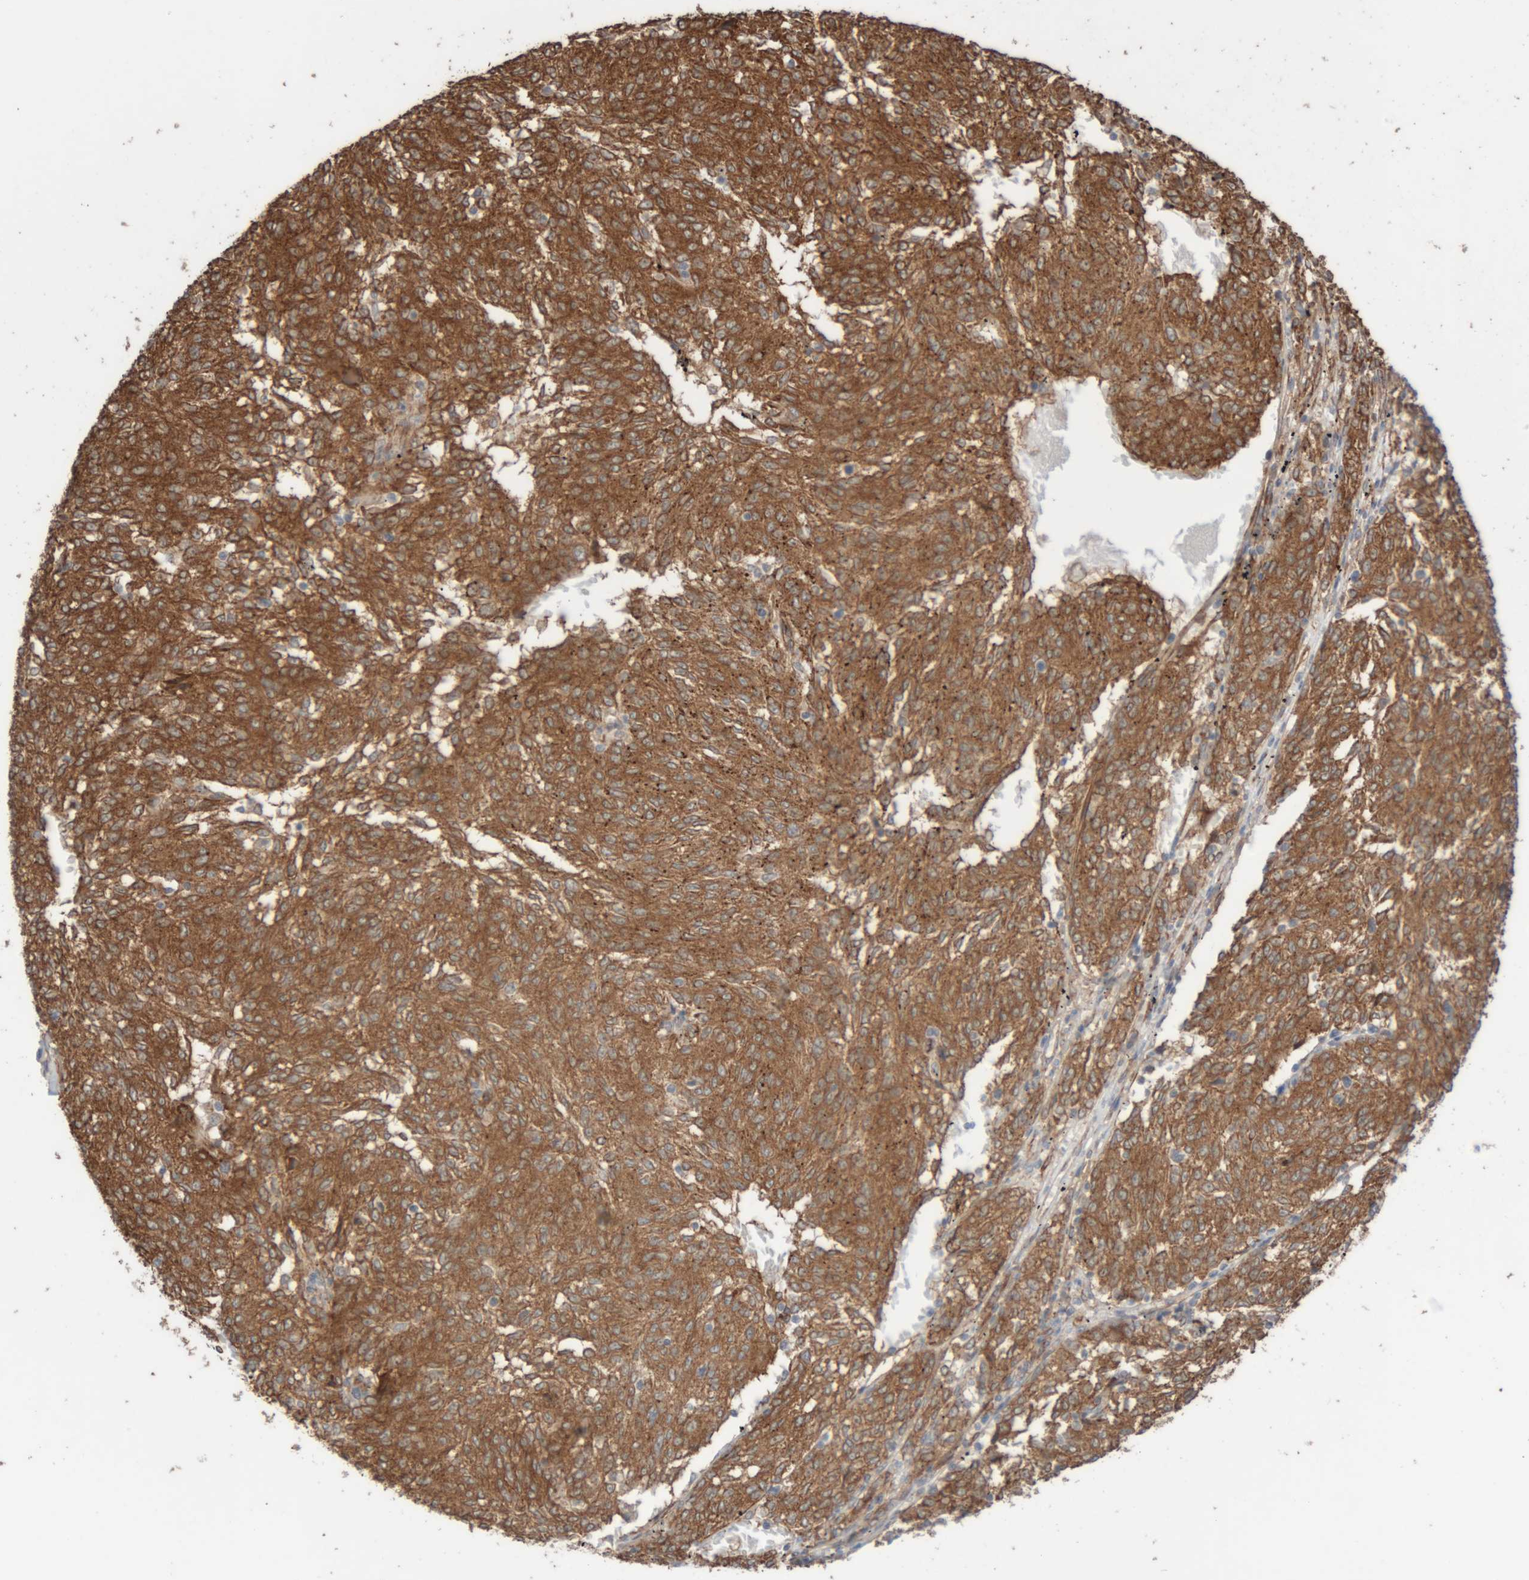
{"staining": {"intensity": "moderate", "quantity": ">75%", "location": "cytoplasmic/membranous"}, "tissue": "melanoma", "cell_type": "Tumor cells", "image_type": "cancer", "snomed": [{"axis": "morphology", "description": "Malignant melanoma, NOS"}, {"axis": "topography", "description": "Skin"}], "caption": "Moderate cytoplasmic/membranous protein expression is appreciated in approximately >75% of tumor cells in malignant melanoma.", "gene": "RAB32", "patient": {"sex": "female", "age": 72}}